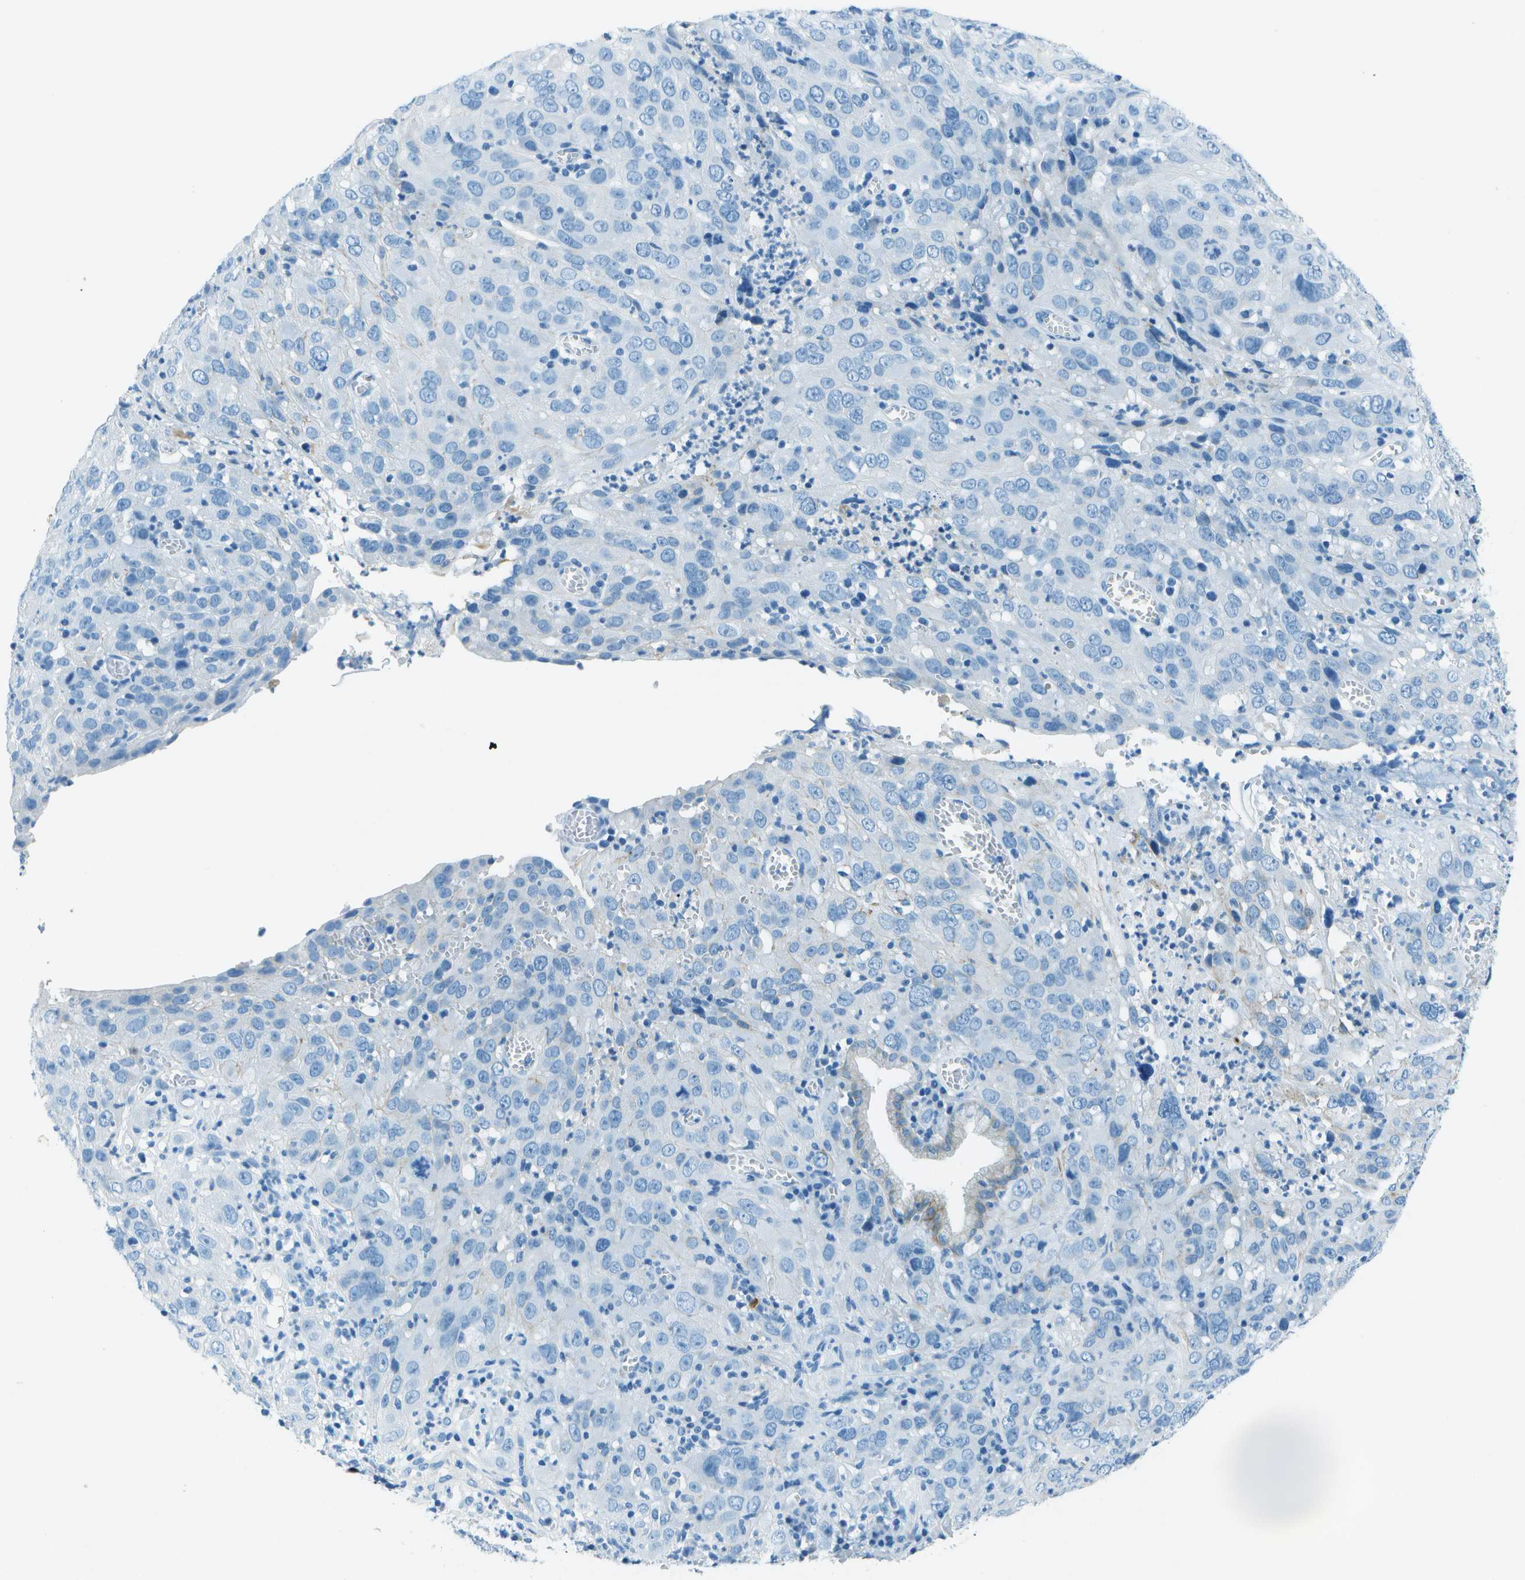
{"staining": {"intensity": "negative", "quantity": "none", "location": "none"}, "tissue": "cervical cancer", "cell_type": "Tumor cells", "image_type": "cancer", "snomed": [{"axis": "morphology", "description": "Squamous cell carcinoma, NOS"}, {"axis": "topography", "description": "Cervix"}], "caption": "A high-resolution micrograph shows immunohistochemistry (IHC) staining of cervical cancer (squamous cell carcinoma), which reveals no significant expression in tumor cells.", "gene": "SLC16A10", "patient": {"sex": "female", "age": 32}}